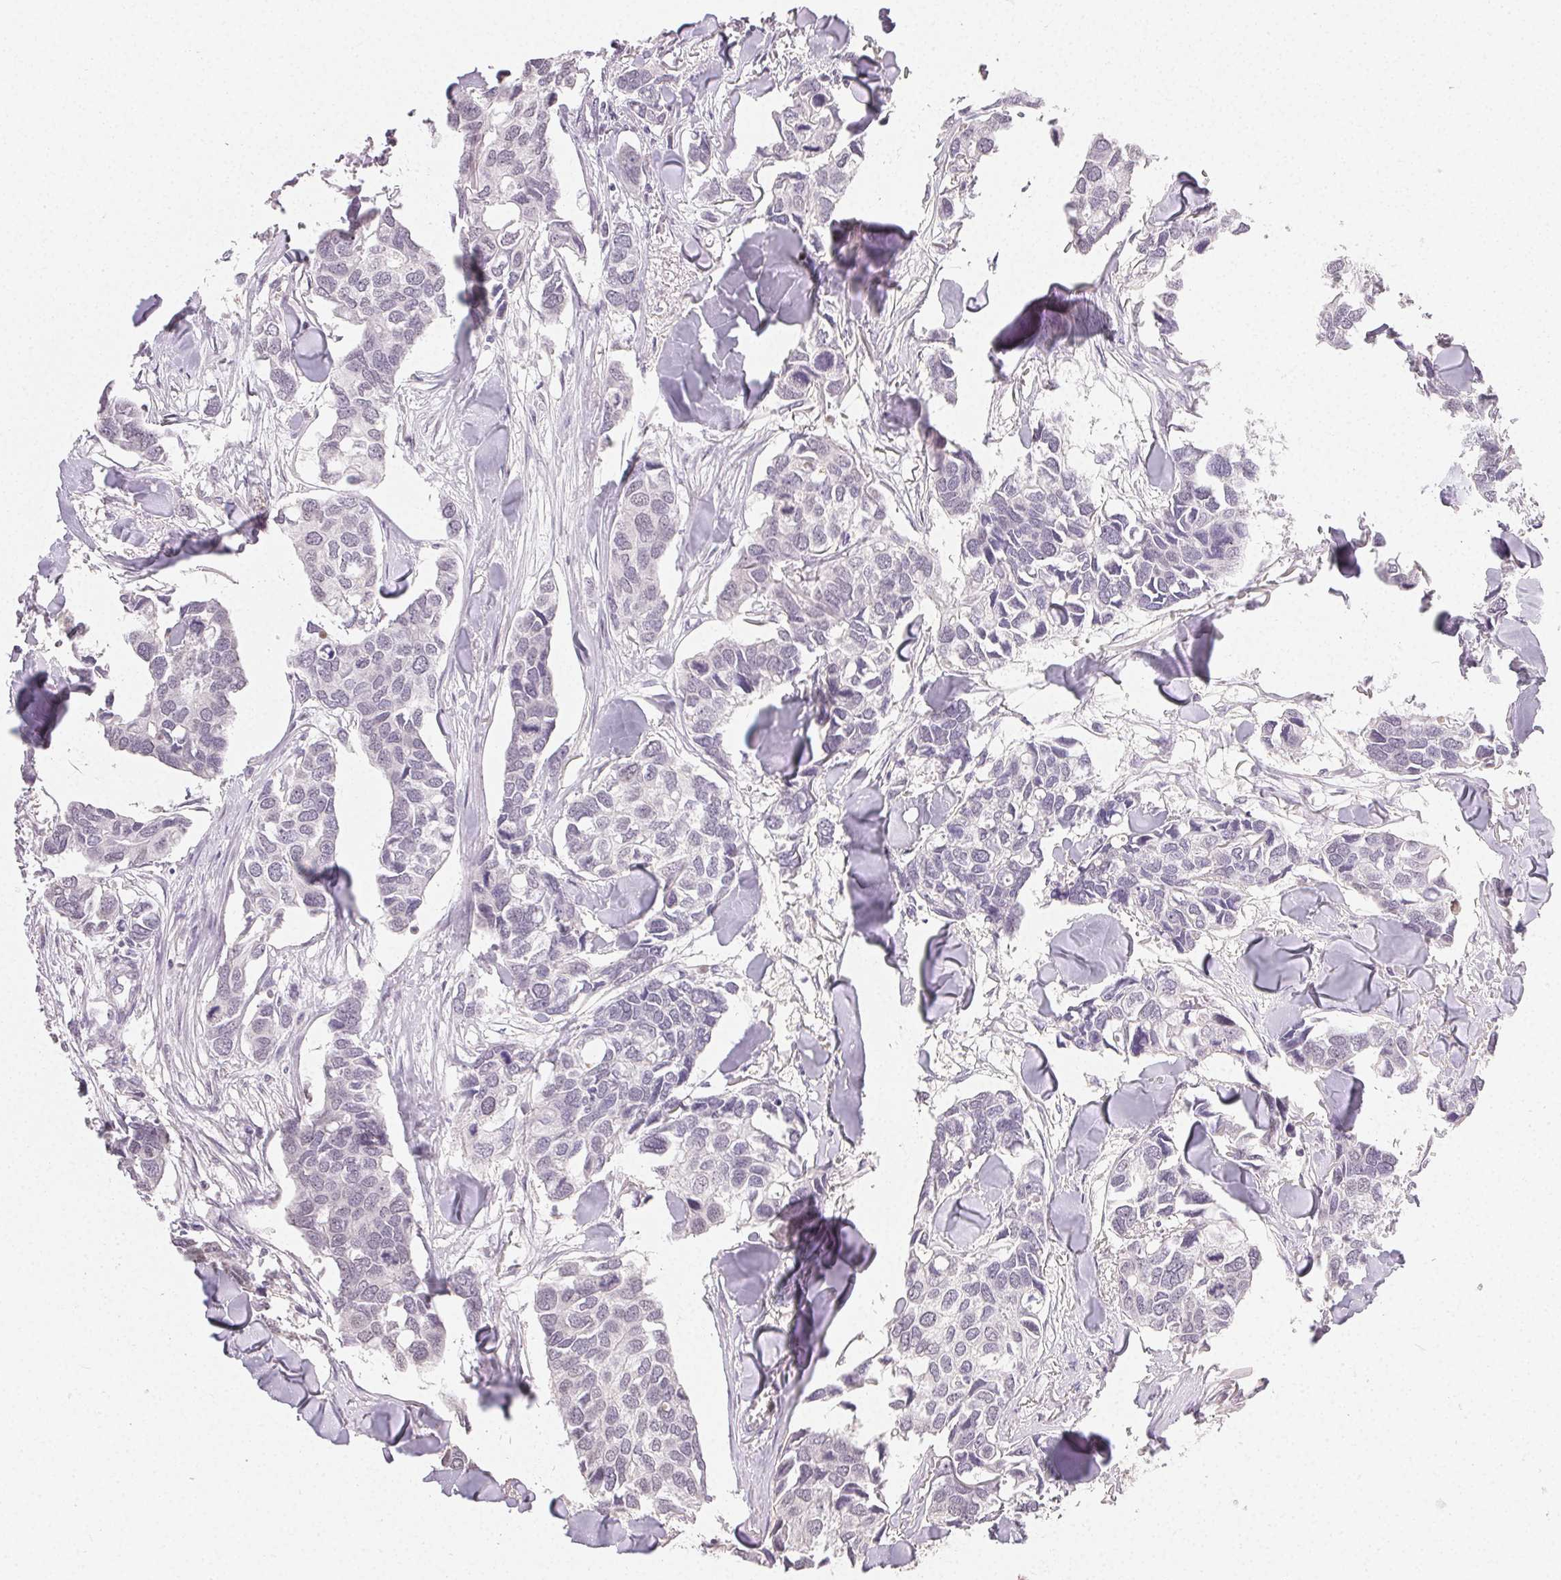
{"staining": {"intensity": "negative", "quantity": "none", "location": "none"}, "tissue": "breast cancer", "cell_type": "Tumor cells", "image_type": "cancer", "snomed": [{"axis": "morphology", "description": "Duct carcinoma"}, {"axis": "topography", "description": "Breast"}], "caption": "This is an immunohistochemistry (IHC) micrograph of breast intraductal carcinoma. There is no staining in tumor cells.", "gene": "TMEM174", "patient": {"sex": "female", "age": 83}}